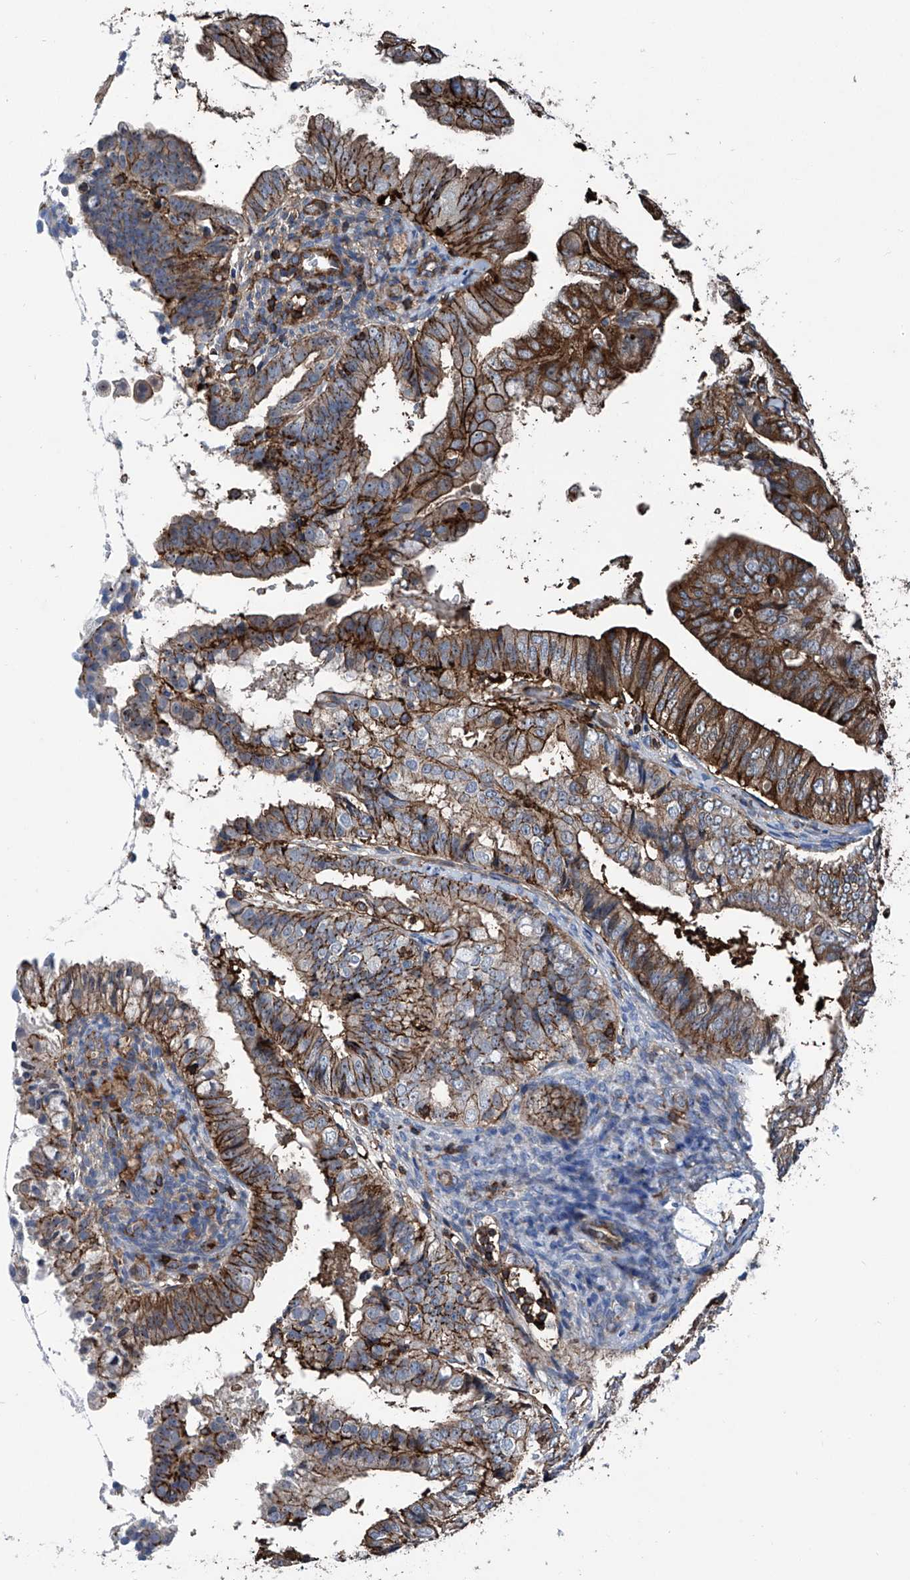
{"staining": {"intensity": "moderate", "quantity": ">75%", "location": "cytoplasmic/membranous"}, "tissue": "endometrial cancer", "cell_type": "Tumor cells", "image_type": "cancer", "snomed": [{"axis": "morphology", "description": "Adenocarcinoma, NOS"}, {"axis": "topography", "description": "Endometrium"}], "caption": "The histopathology image reveals immunohistochemical staining of adenocarcinoma (endometrial). There is moderate cytoplasmic/membranous positivity is appreciated in approximately >75% of tumor cells.", "gene": "ZNF484", "patient": {"sex": "female", "age": 63}}